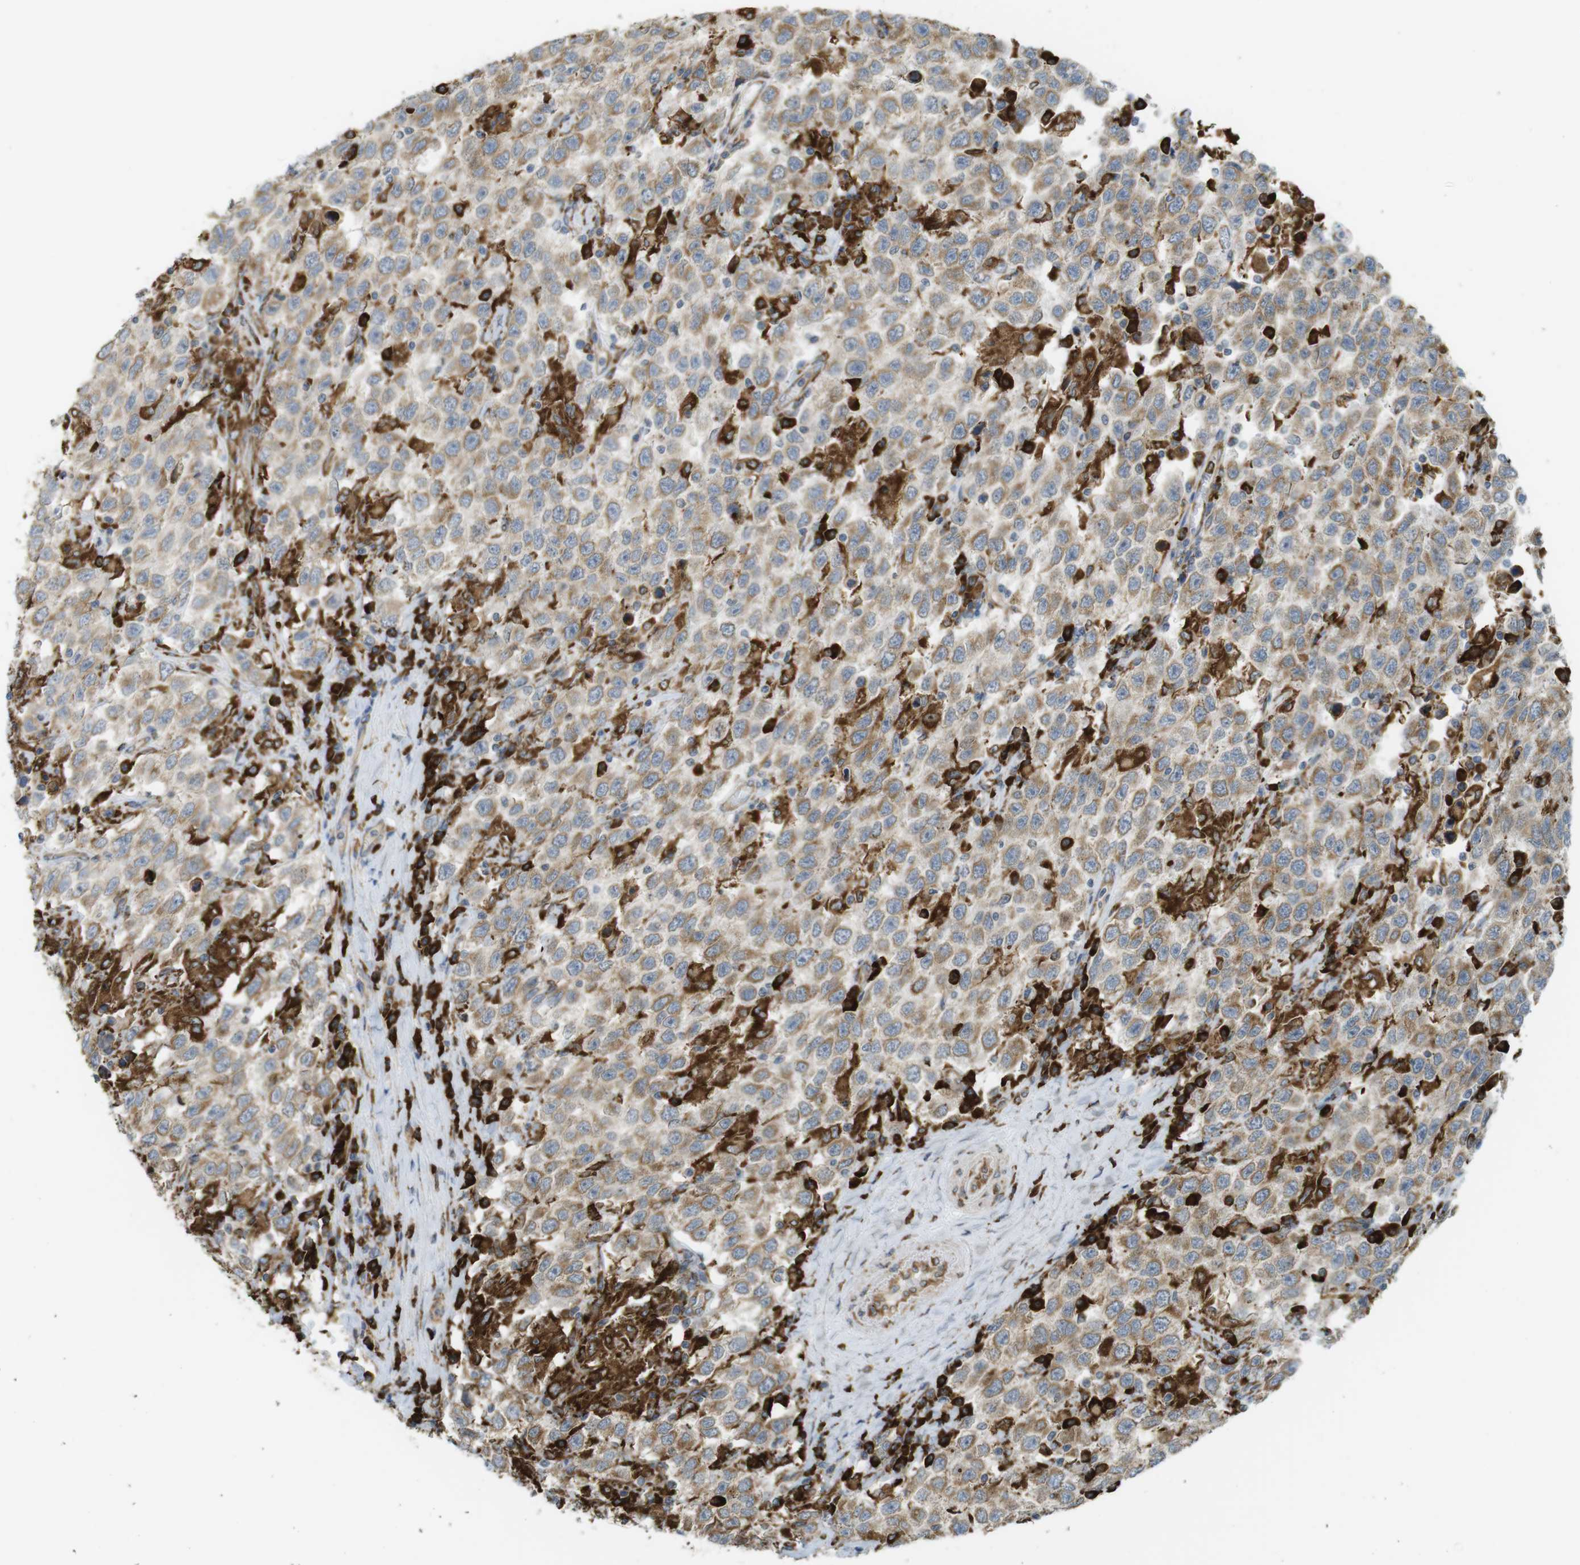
{"staining": {"intensity": "weak", "quantity": ">75%", "location": "cytoplasmic/membranous"}, "tissue": "testis cancer", "cell_type": "Tumor cells", "image_type": "cancer", "snomed": [{"axis": "morphology", "description": "Seminoma, NOS"}, {"axis": "topography", "description": "Testis"}], "caption": "A low amount of weak cytoplasmic/membranous expression is identified in approximately >75% of tumor cells in testis cancer (seminoma) tissue. The staining was performed using DAB, with brown indicating positive protein expression. Nuclei are stained blue with hematoxylin.", "gene": "MBOAT2", "patient": {"sex": "male", "age": 41}}